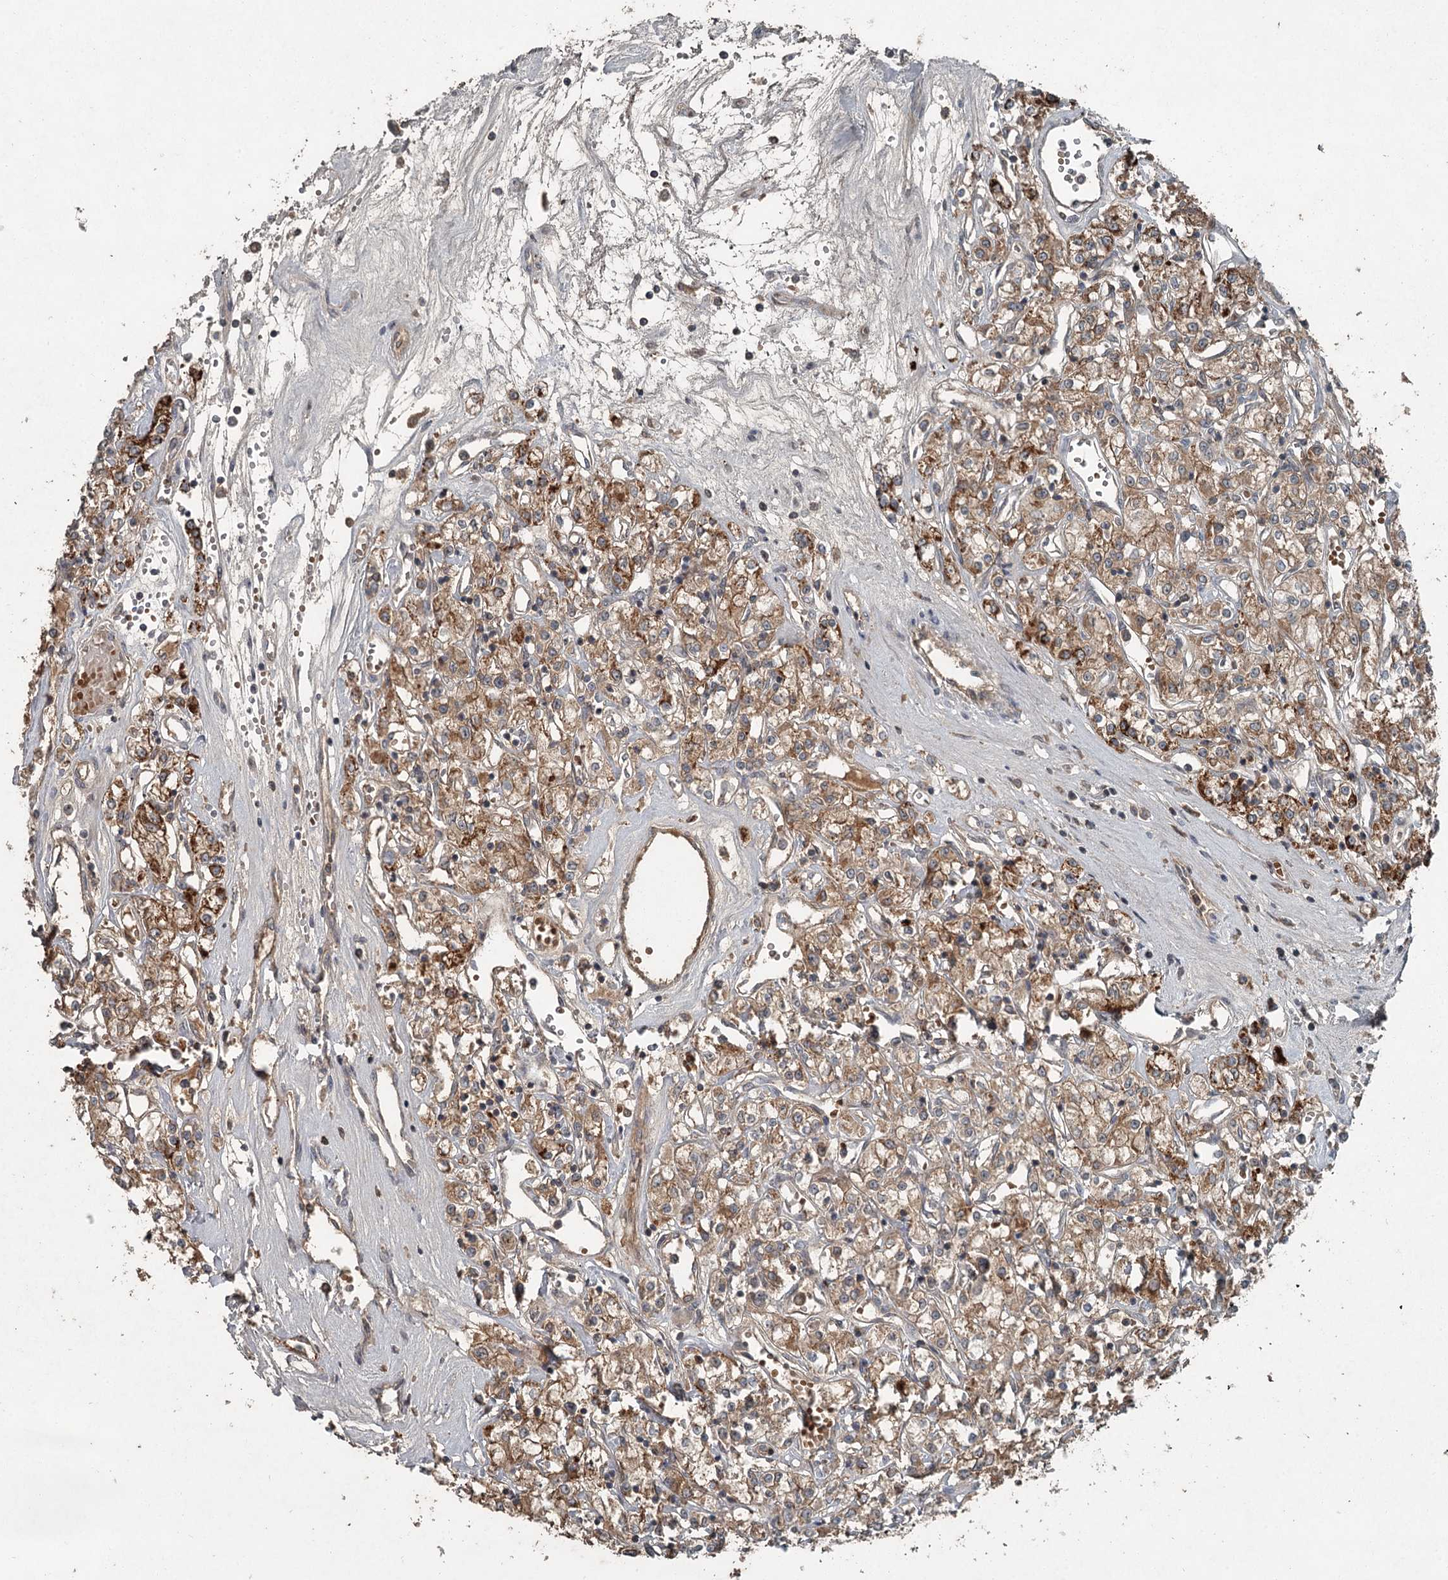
{"staining": {"intensity": "moderate", "quantity": "25%-75%", "location": "cytoplasmic/membranous"}, "tissue": "renal cancer", "cell_type": "Tumor cells", "image_type": "cancer", "snomed": [{"axis": "morphology", "description": "Adenocarcinoma, NOS"}, {"axis": "topography", "description": "Kidney"}], "caption": "Renal cancer stained with DAB (3,3'-diaminobenzidine) immunohistochemistry demonstrates medium levels of moderate cytoplasmic/membranous expression in approximately 25%-75% of tumor cells.", "gene": "SLC39A8", "patient": {"sex": "female", "age": 59}}